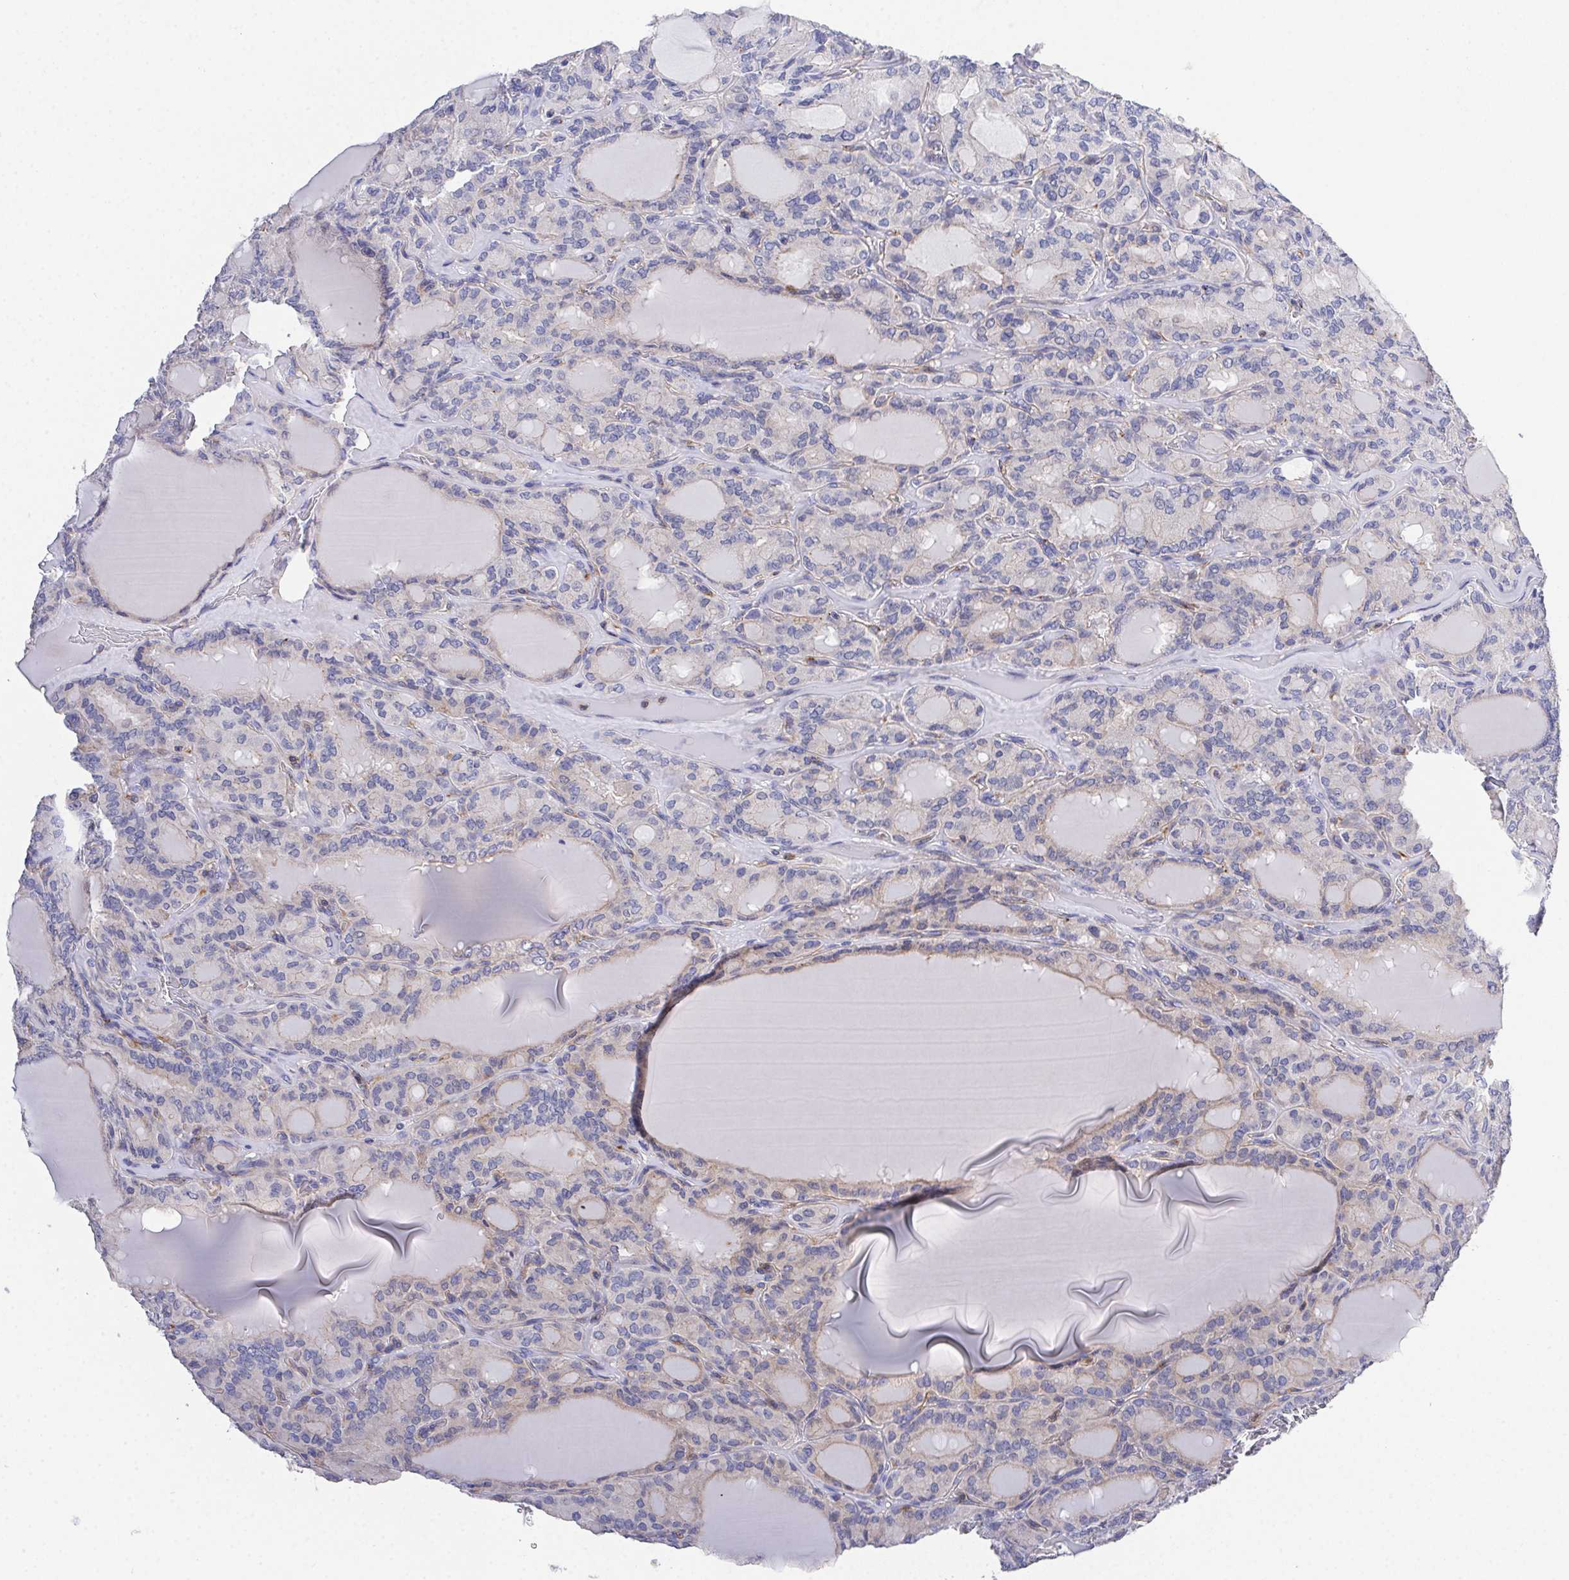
{"staining": {"intensity": "weak", "quantity": "<25%", "location": "cytoplasmic/membranous"}, "tissue": "thyroid cancer", "cell_type": "Tumor cells", "image_type": "cancer", "snomed": [{"axis": "morphology", "description": "Papillary adenocarcinoma, NOS"}, {"axis": "topography", "description": "Thyroid gland"}], "caption": "A micrograph of human thyroid papillary adenocarcinoma is negative for staining in tumor cells.", "gene": "PRG3", "patient": {"sex": "male", "age": 87}}